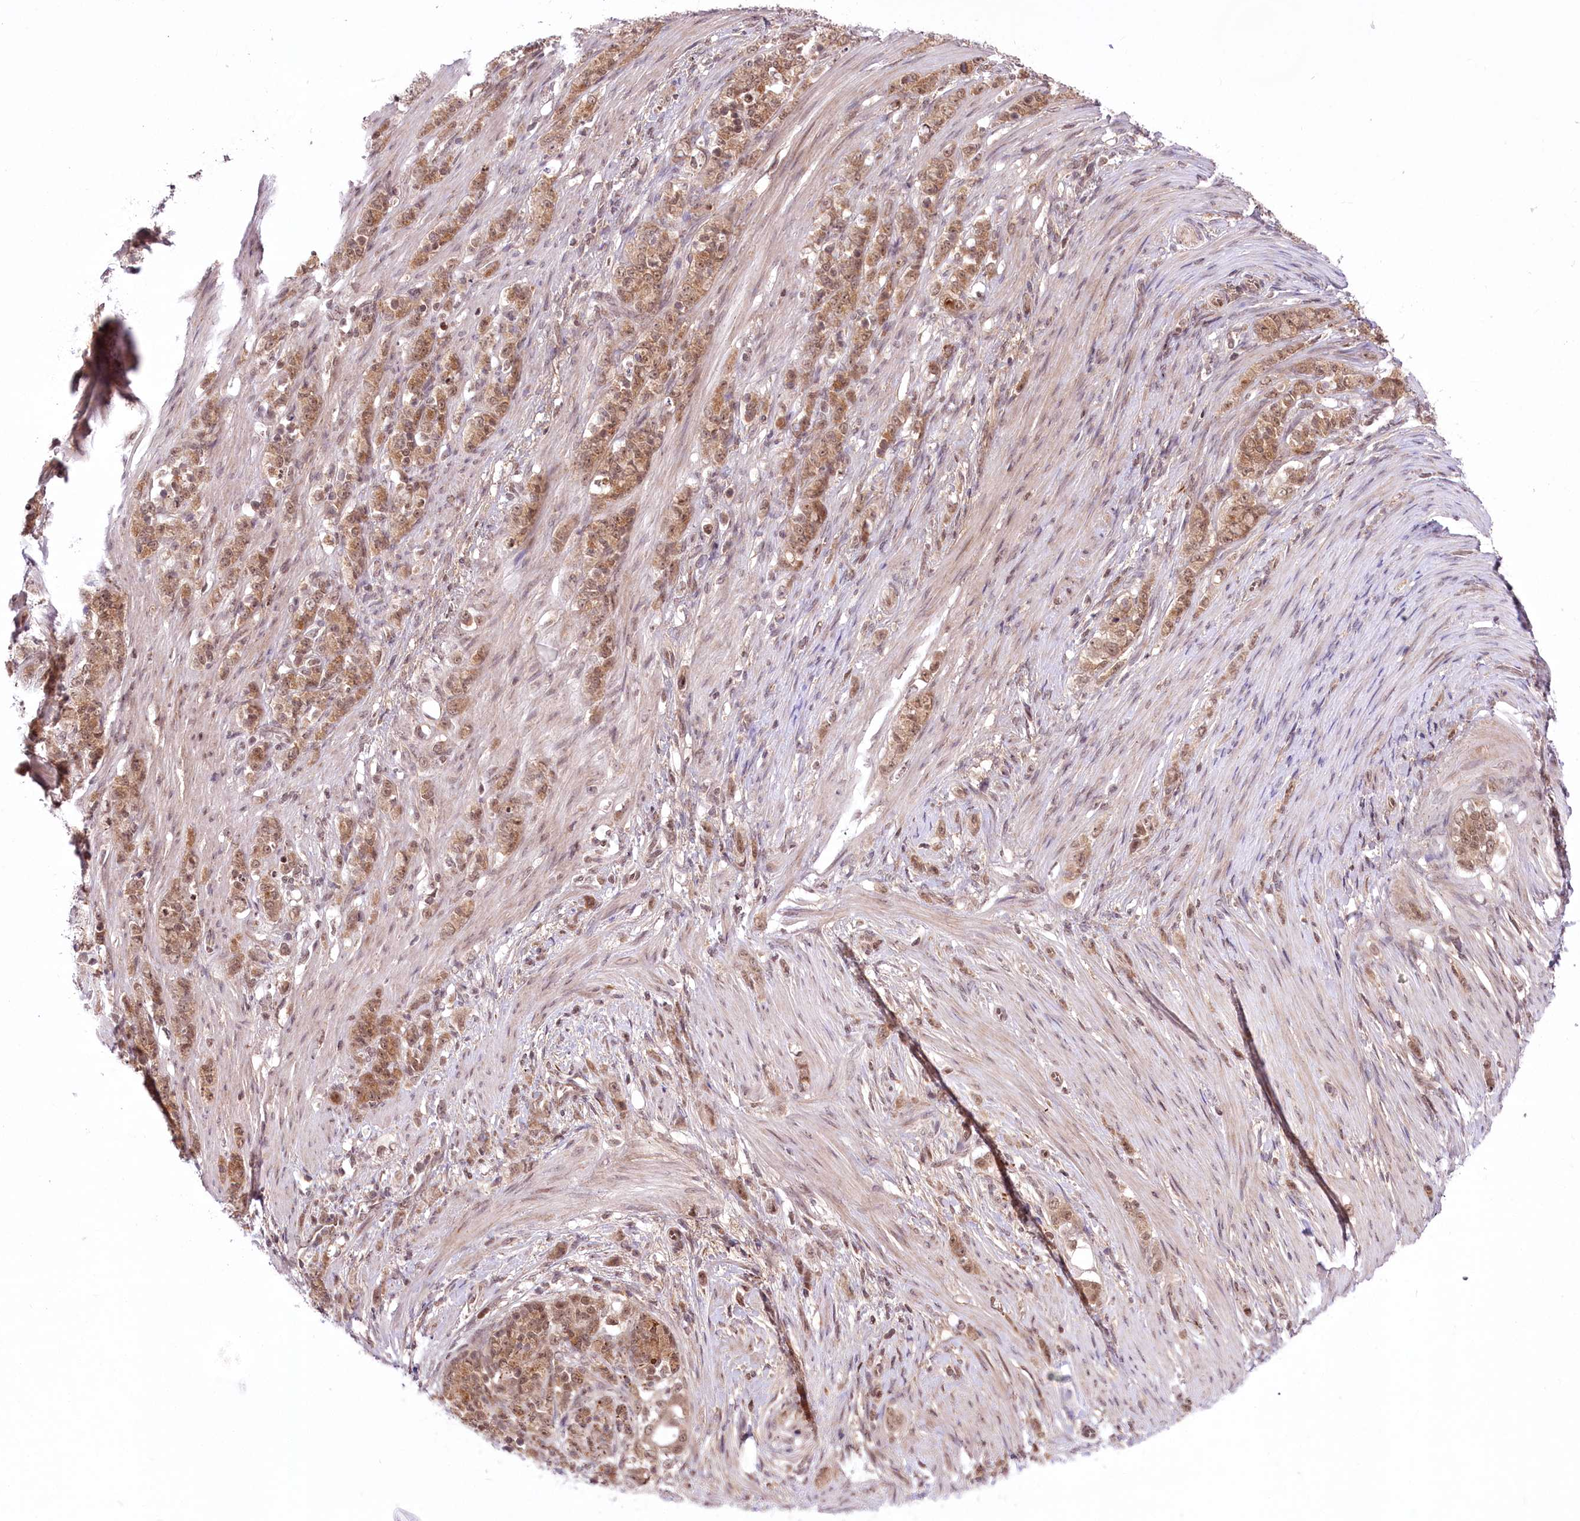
{"staining": {"intensity": "moderate", "quantity": ">75%", "location": "cytoplasmic/membranous,nuclear"}, "tissue": "stomach cancer", "cell_type": "Tumor cells", "image_type": "cancer", "snomed": [{"axis": "morphology", "description": "Adenocarcinoma, NOS"}, {"axis": "topography", "description": "Stomach"}], "caption": "Stomach adenocarcinoma was stained to show a protein in brown. There is medium levels of moderate cytoplasmic/membranous and nuclear expression in about >75% of tumor cells.", "gene": "ZMAT2", "patient": {"sex": "female", "age": 79}}